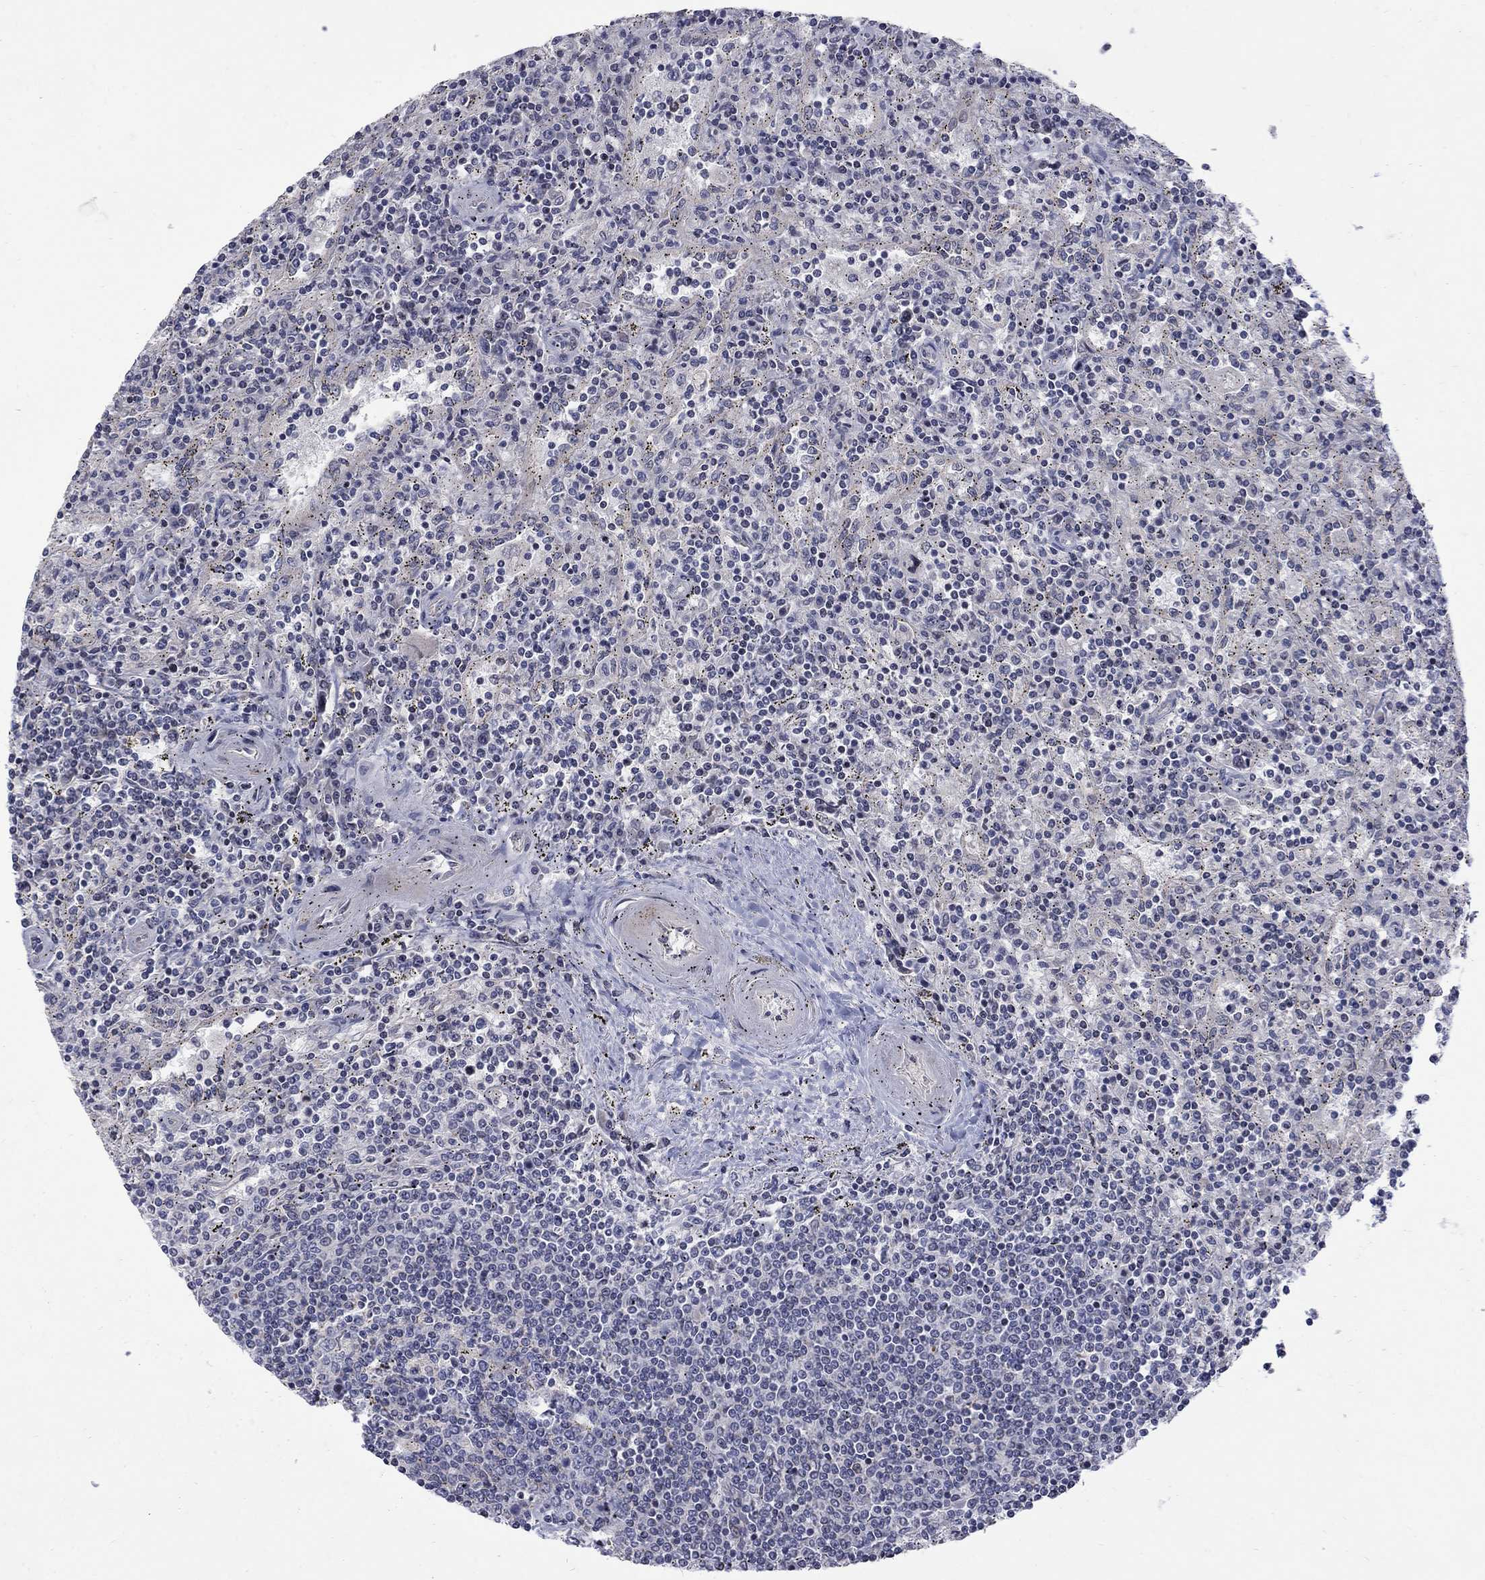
{"staining": {"intensity": "negative", "quantity": "none", "location": "none"}, "tissue": "lymphoma", "cell_type": "Tumor cells", "image_type": "cancer", "snomed": [{"axis": "morphology", "description": "Malignant lymphoma, non-Hodgkin's type, Low grade"}, {"axis": "topography", "description": "Spleen"}], "caption": "An IHC micrograph of low-grade malignant lymphoma, non-Hodgkin's type is shown. There is no staining in tumor cells of low-grade malignant lymphoma, non-Hodgkin's type.", "gene": "SH2B1", "patient": {"sex": "male", "age": 62}}